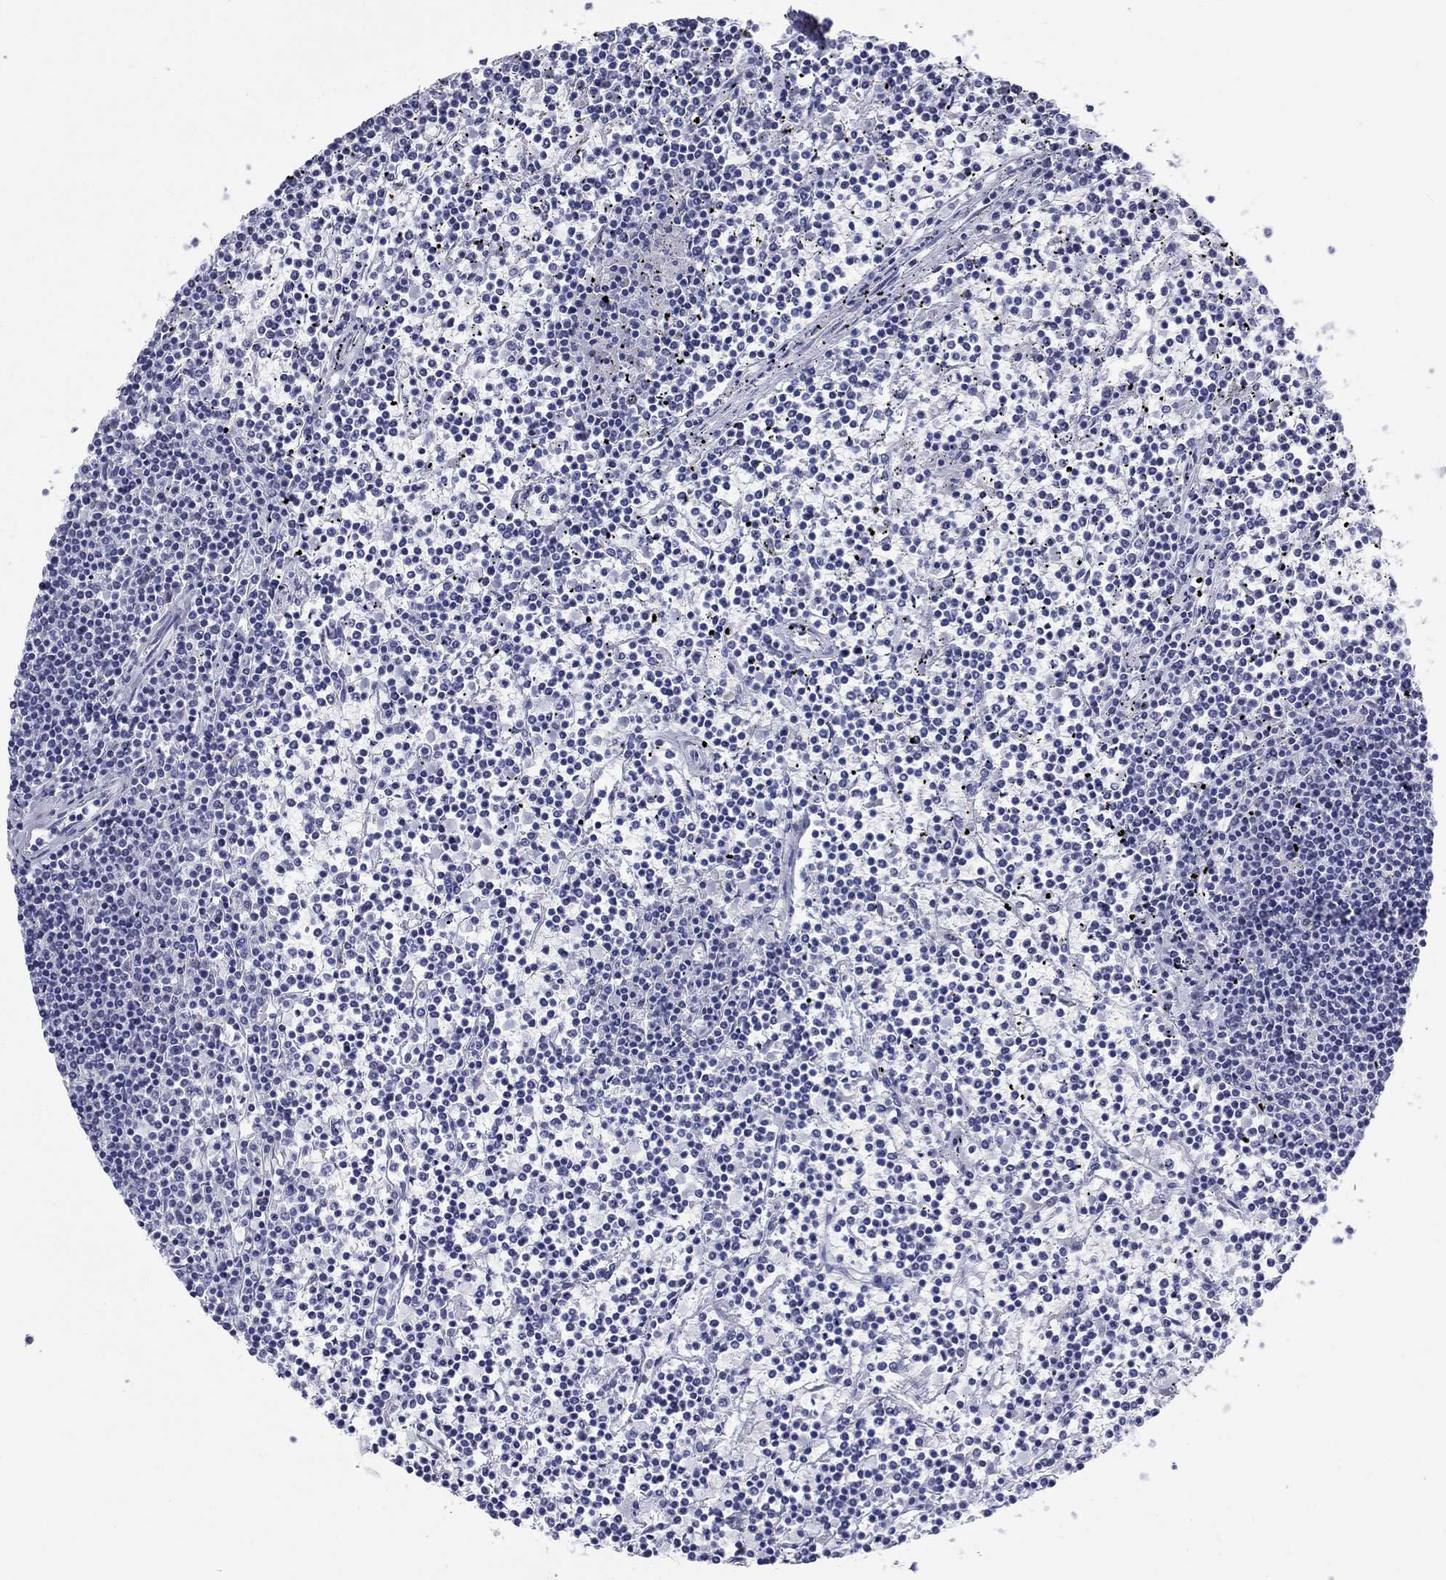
{"staining": {"intensity": "negative", "quantity": "none", "location": "none"}, "tissue": "lymphoma", "cell_type": "Tumor cells", "image_type": "cancer", "snomed": [{"axis": "morphology", "description": "Malignant lymphoma, non-Hodgkin's type, Low grade"}, {"axis": "topography", "description": "Spleen"}], "caption": "This is an immunohistochemistry (IHC) micrograph of low-grade malignant lymphoma, non-Hodgkin's type. There is no staining in tumor cells.", "gene": "CEP43", "patient": {"sex": "female", "age": 19}}